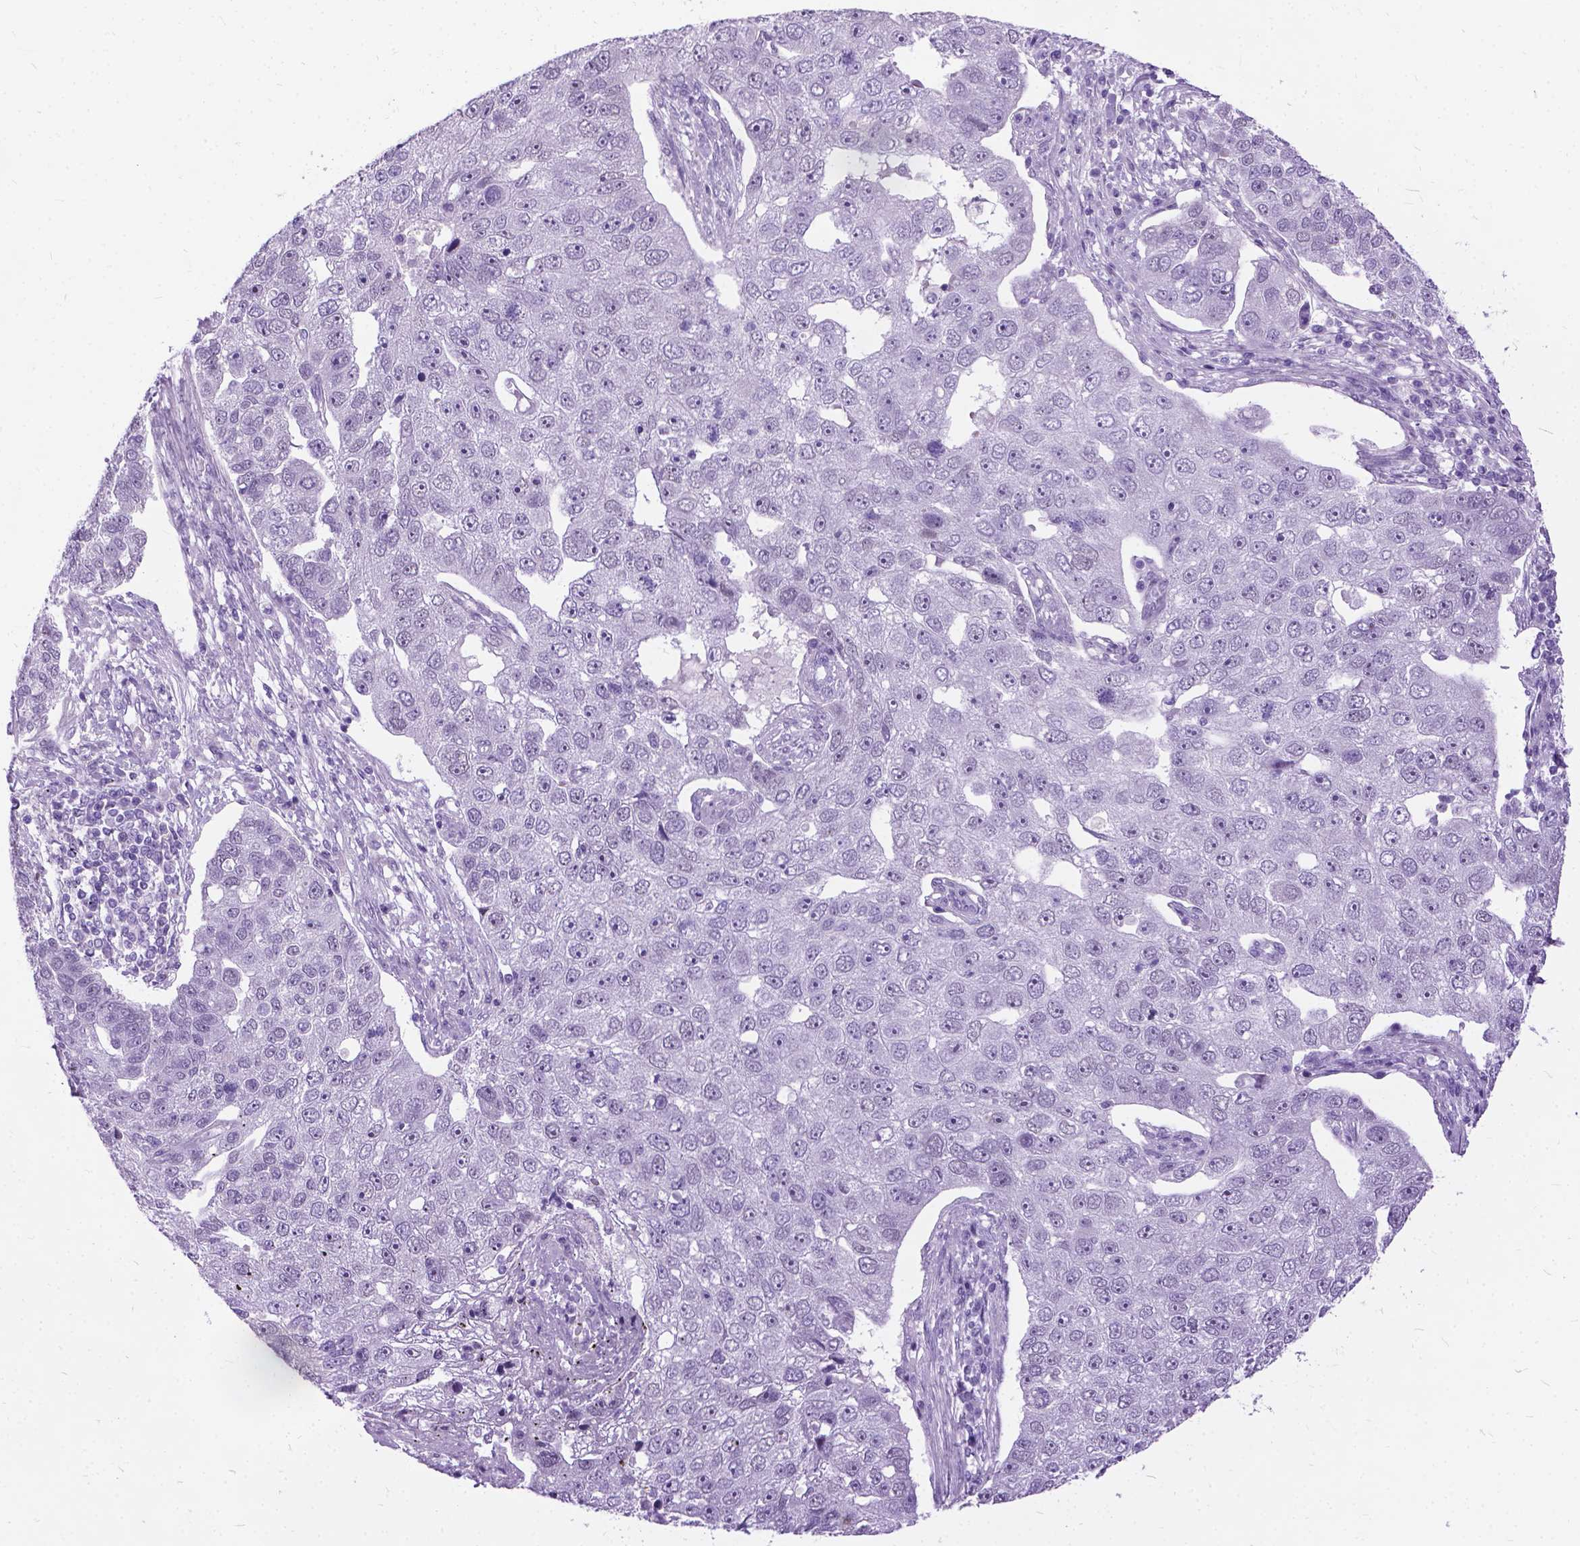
{"staining": {"intensity": "negative", "quantity": "none", "location": "none"}, "tissue": "pancreatic cancer", "cell_type": "Tumor cells", "image_type": "cancer", "snomed": [{"axis": "morphology", "description": "Adenocarcinoma, NOS"}, {"axis": "topography", "description": "Pancreas"}], "caption": "Image shows no protein expression in tumor cells of pancreatic adenocarcinoma tissue.", "gene": "PROB1", "patient": {"sex": "female", "age": 61}}